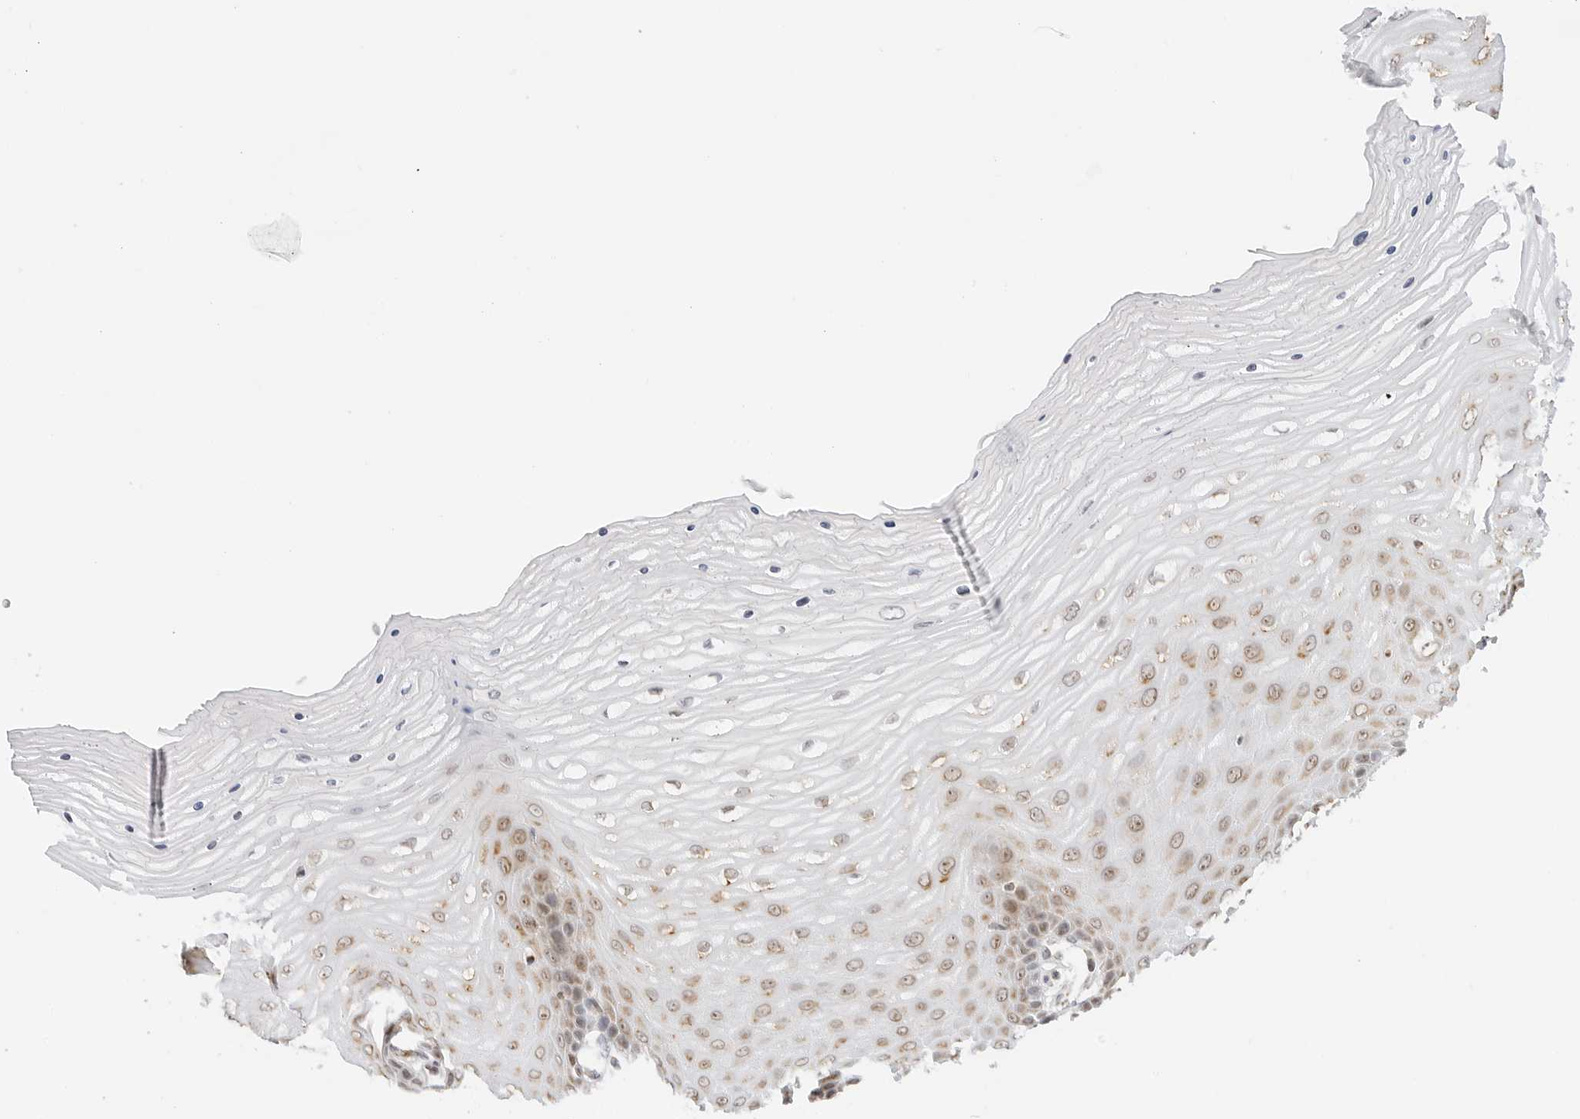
{"staining": {"intensity": "moderate", "quantity": ">75%", "location": "cytoplasmic/membranous,nuclear"}, "tissue": "cervix", "cell_type": "Glandular cells", "image_type": "normal", "snomed": [{"axis": "morphology", "description": "Normal tissue, NOS"}, {"axis": "topography", "description": "Cervix"}], "caption": "The image exhibits staining of unremarkable cervix, revealing moderate cytoplasmic/membranous,nuclear protein positivity (brown color) within glandular cells.", "gene": "GORAB", "patient": {"sex": "female", "age": 55}}